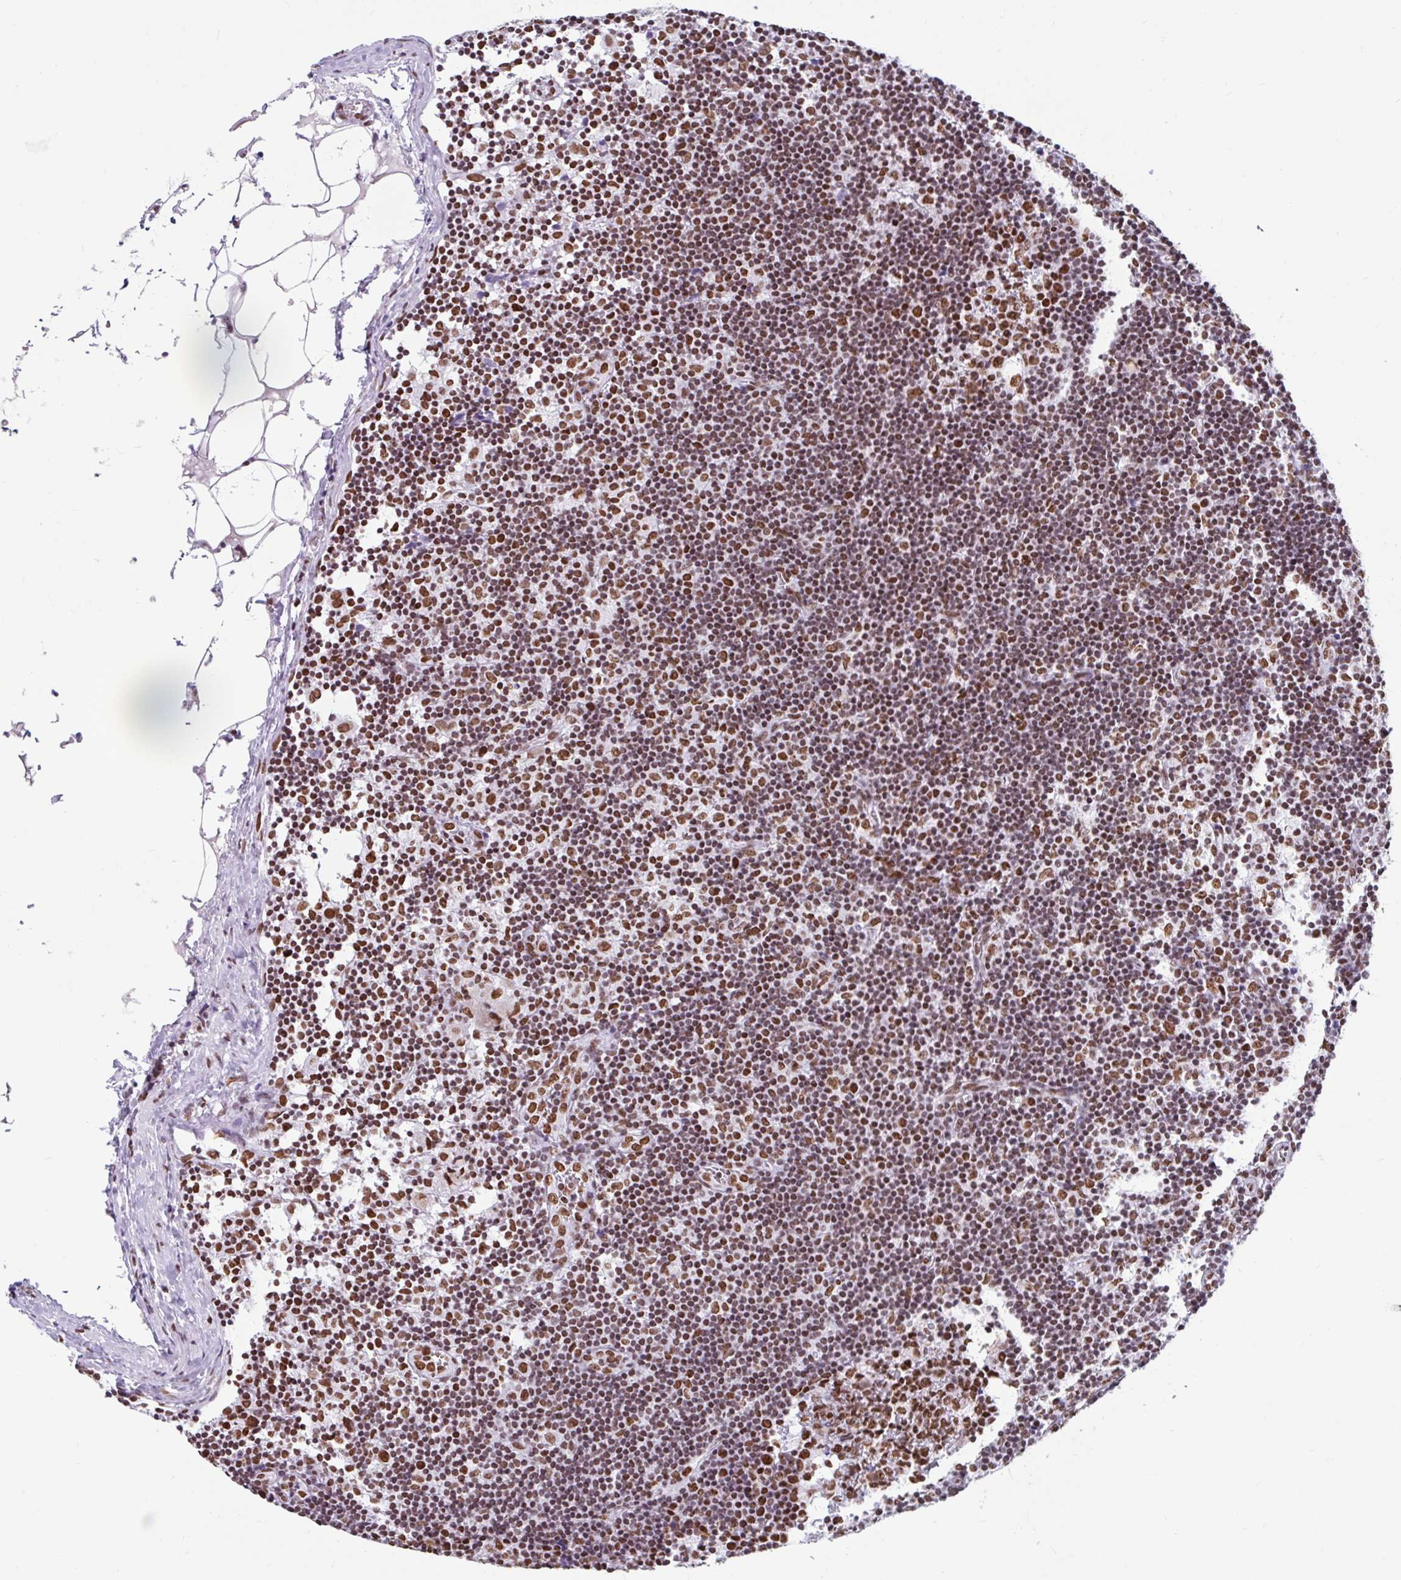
{"staining": {"intensity": "strong", "quantity": ">75%", "location": "nuclear"}, "tissue": "lymph node", "cell_type": "Germinal center cells", "image_type": "normal", "snomed": [{"axis": "morphology", "description": "Normal tissue, NOS"}, {"axis": "topography", "description": "Lymph node"}], "caption": "Brown immunohistochemical staining in unremarkable lymph node displays strong nuclear positivity in about >75% of germinal center cells.", "gene": "KHDRBS1", "patient": {"sex": "female", "age": 45}}